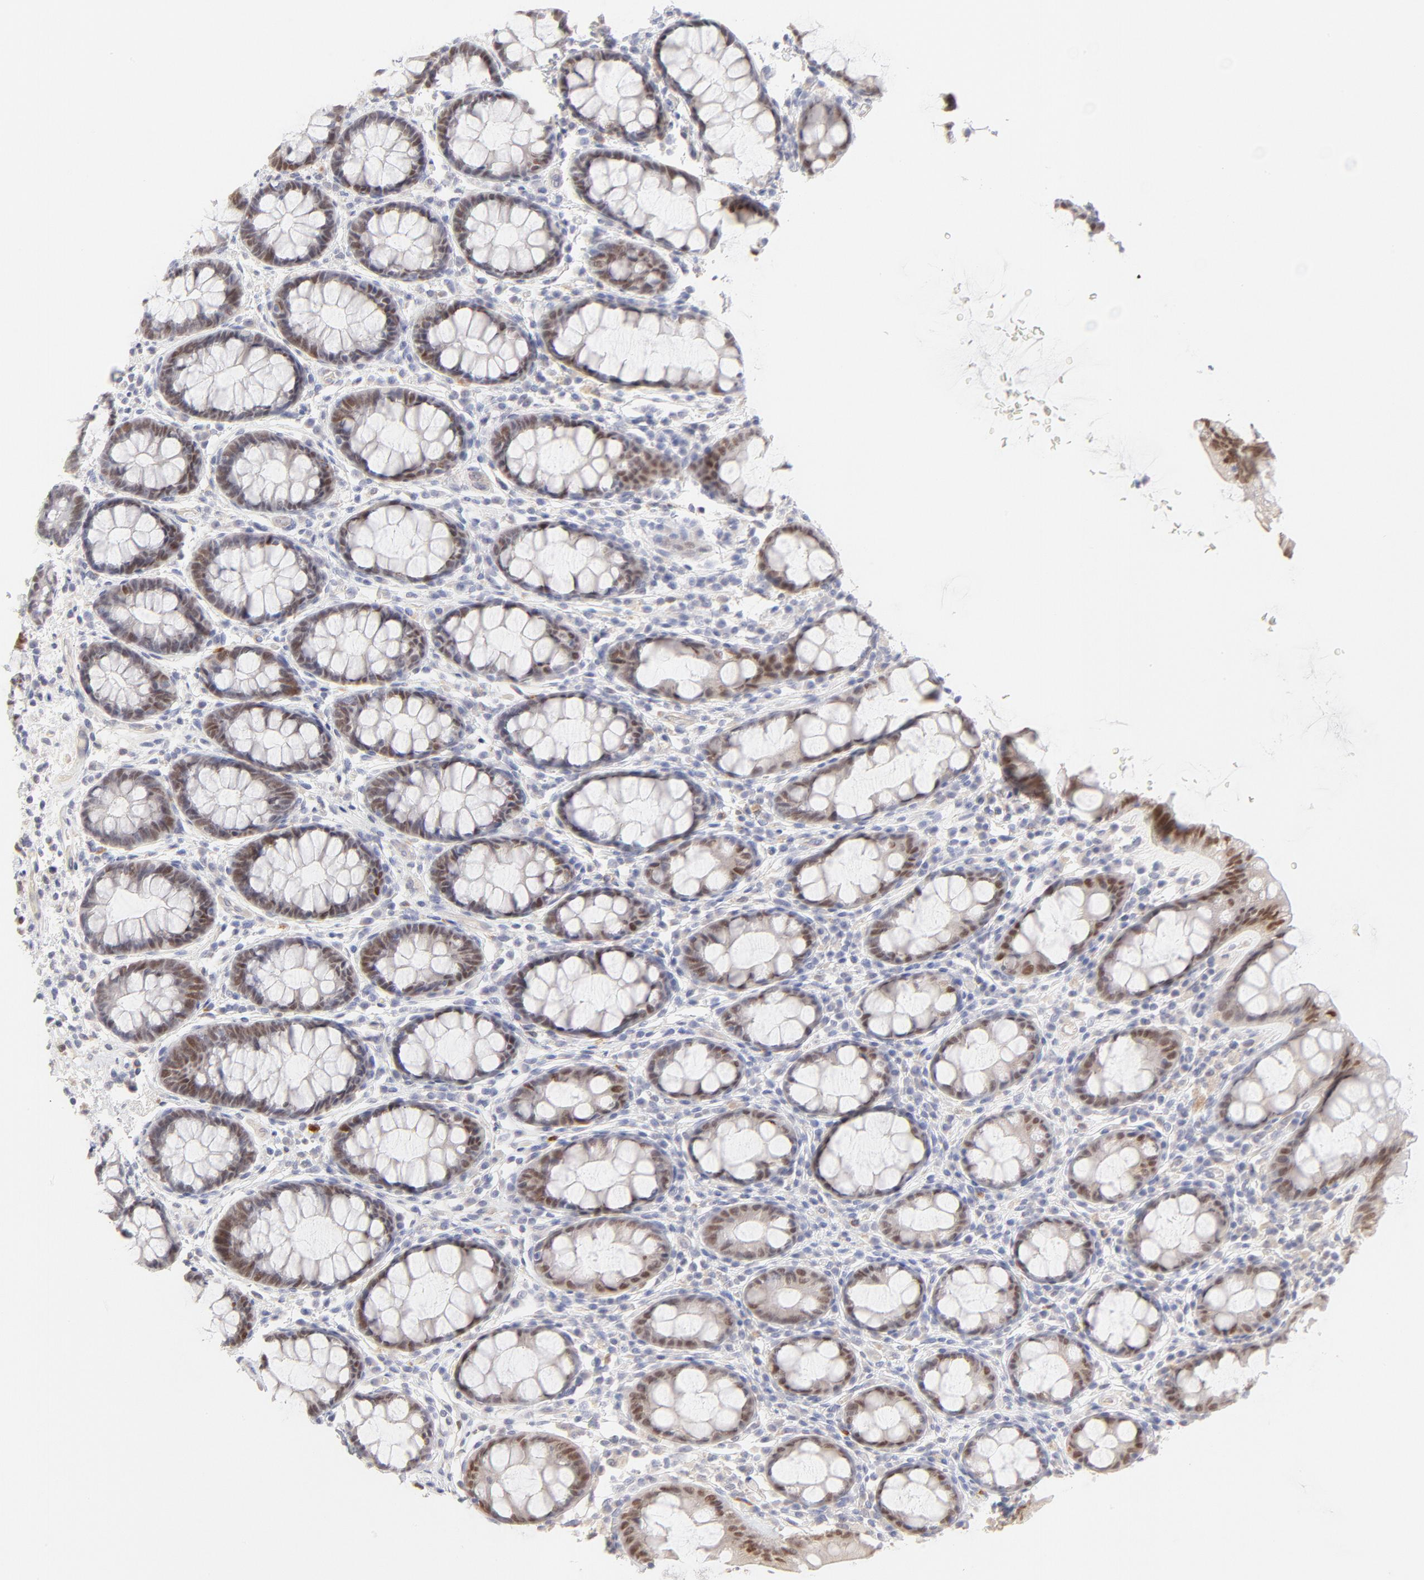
{"staining": {"intensity": "moderate", "quantity": ">75%", "location": "nuclear"}, "tissue": "rectum", "cell_type": "Glandular cells", "image_type": "normal", "snomed": [{"axis": "morphology", "description": "Normal tissue, NOS"}, {"axis": "topography", "description": "Rectum"}], "caption": "The micrograph exhibits a brown stain indicating the presence of a protein in the nuclear of glandular cells in rectum. The staining was performed using DAB to visualize the protein expression in brown, while the nuclei were stained in blue with hematoxylin (Magnification: 20x).", "gene": "ELF3", "patient": {"sex": "male", "age": 92}}